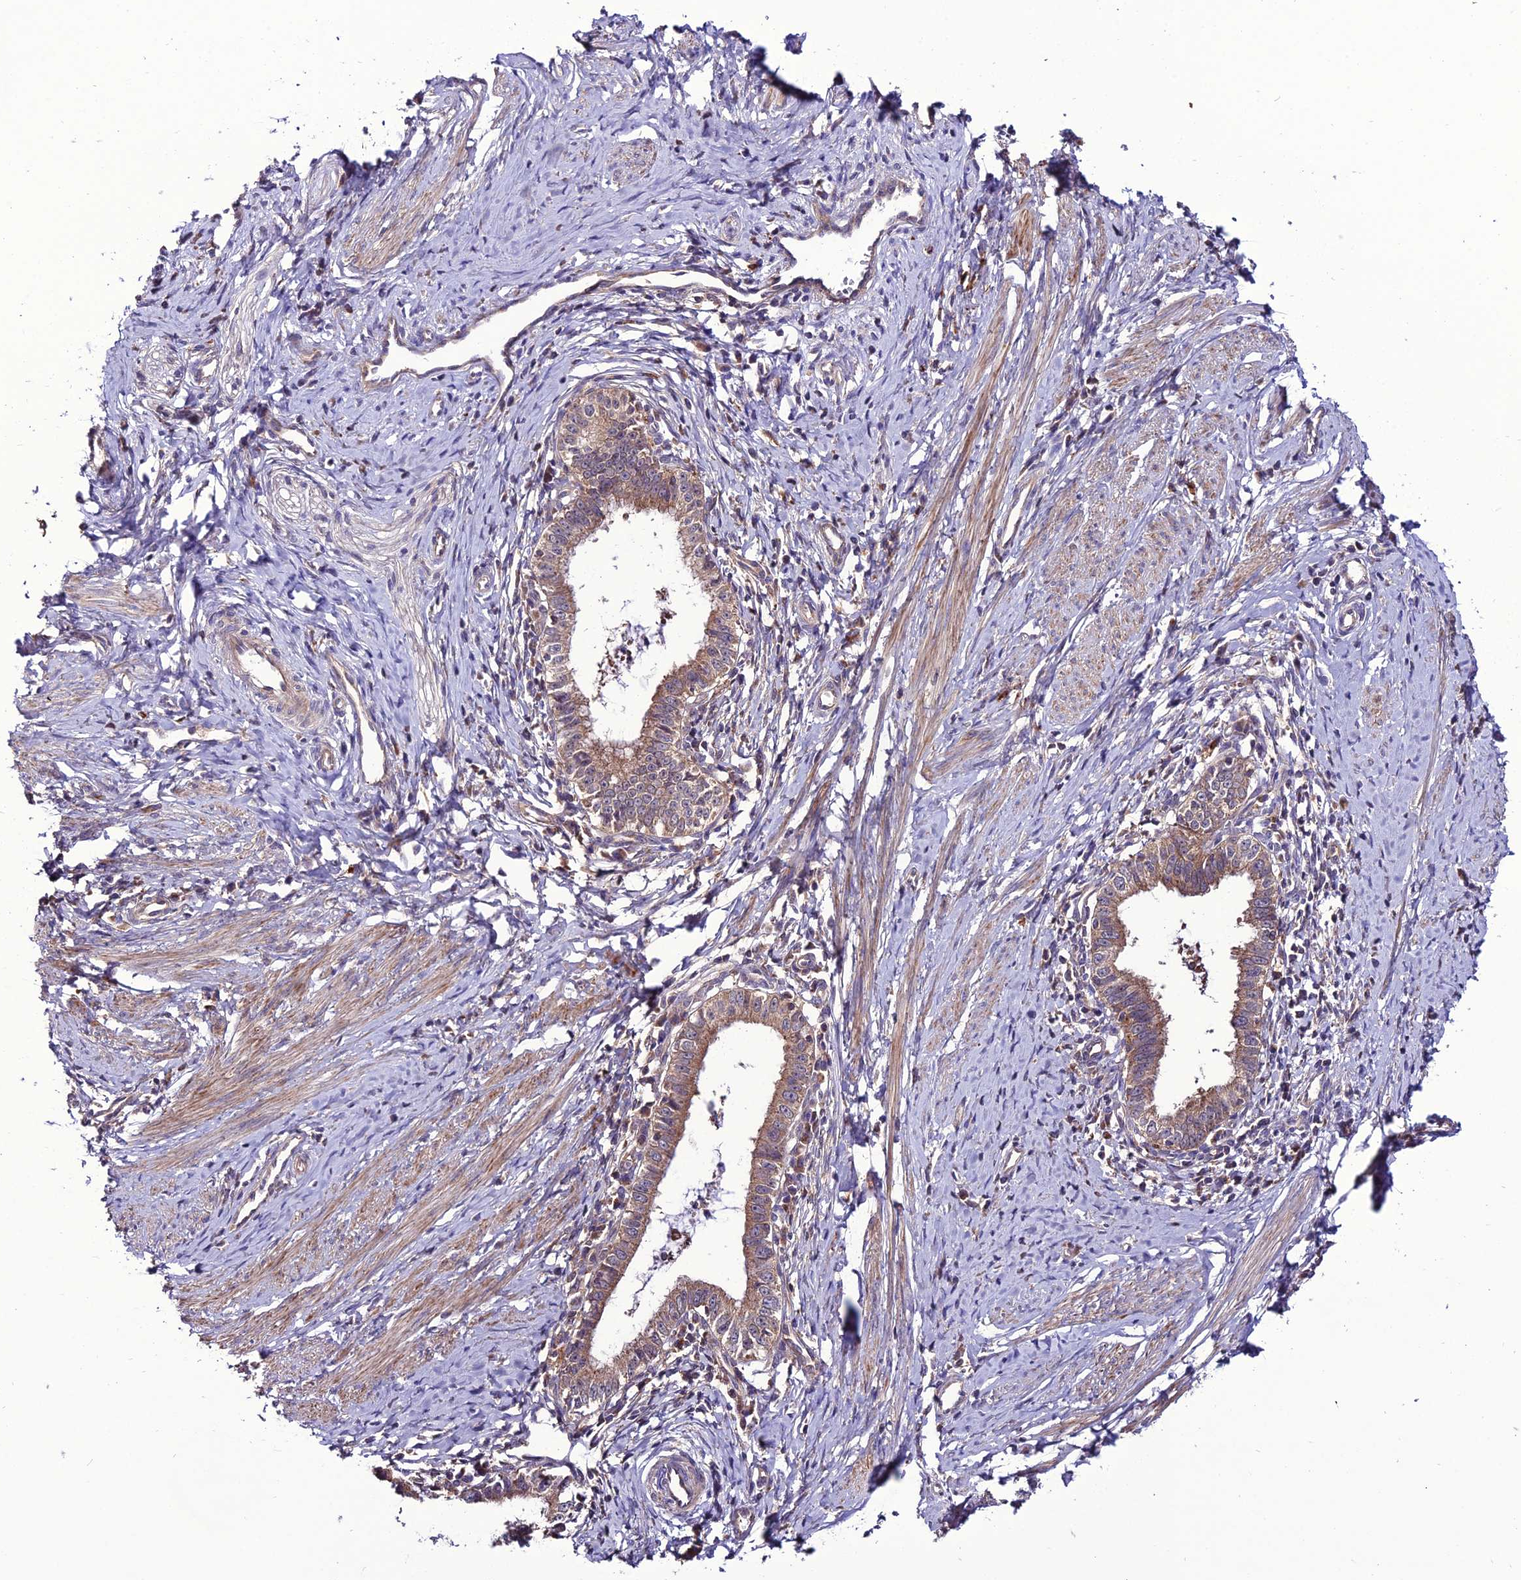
{"staining": {"intensity": "moderate", "quantity": ">75%", "location": "cytoplasmic/membranous"}, "tissue": "cervical cancer", "cell_type": "Tumor cells", "image_type": "cancer", "snomed": [{"axis": "morphology", "description": "Adenocarcinoma, NOS"}, {"axis": "topography", "description": "Cervix"}], "caption": "A photomicrograph of human cervical cancer (adenocarcinoma) stained for a protein displays moderate cytoplasmic/membranous brown staining in tumor cells. Using DAB (3,3'-diaminobenzidine) (brown) and hematoxylin (blue) stains, captured at high magnification using brightfield microscopy.", "gene": "PPIL3", "patient": {"sex": "female", "age": 36}}